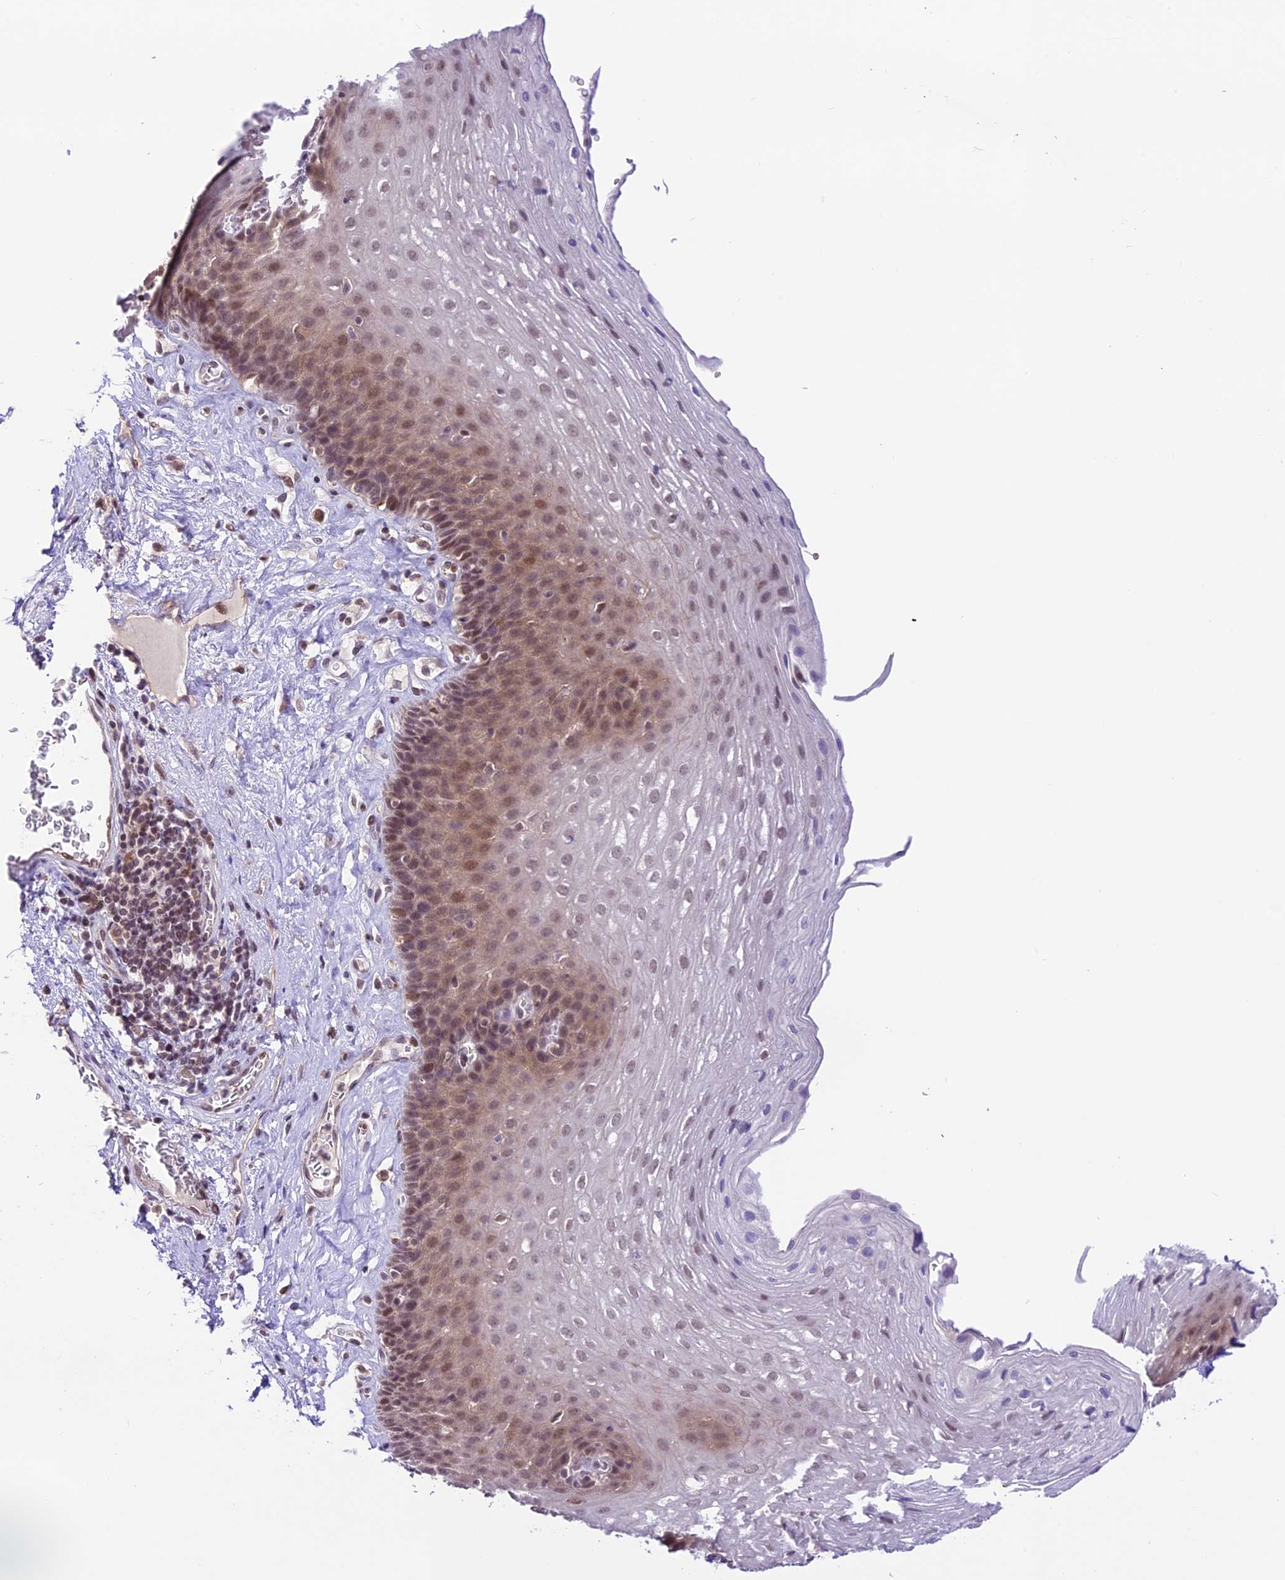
{"staining": {"intensity": "moderate", "quantity": "25%-75%", "location": "nuclear"}, "tissue": "esophagus", "cell_type": "Squamous epithelial cells", "image_type": "normal", "snomed": [{"axis": "morphology", "description": "Normal tissue, NOS"}, {"axis": "topography", "description": "Esophagus"}], "caption": "Immunohistochemistry (IHC) staining of benign esophagus, which exhibits medium levels of moderate nuclear staining in about 25%-75% of squamous epithelial cells indicating moderate nuclear protein positivity. The staining was performed using DAB (3,3'-diaminobenzidine) (brown) for protein detection and nuclei were counterstained in hematoxylin (blue).", "gene": "SHKBP1", "patient": {"sex": "female", "age": 66}}